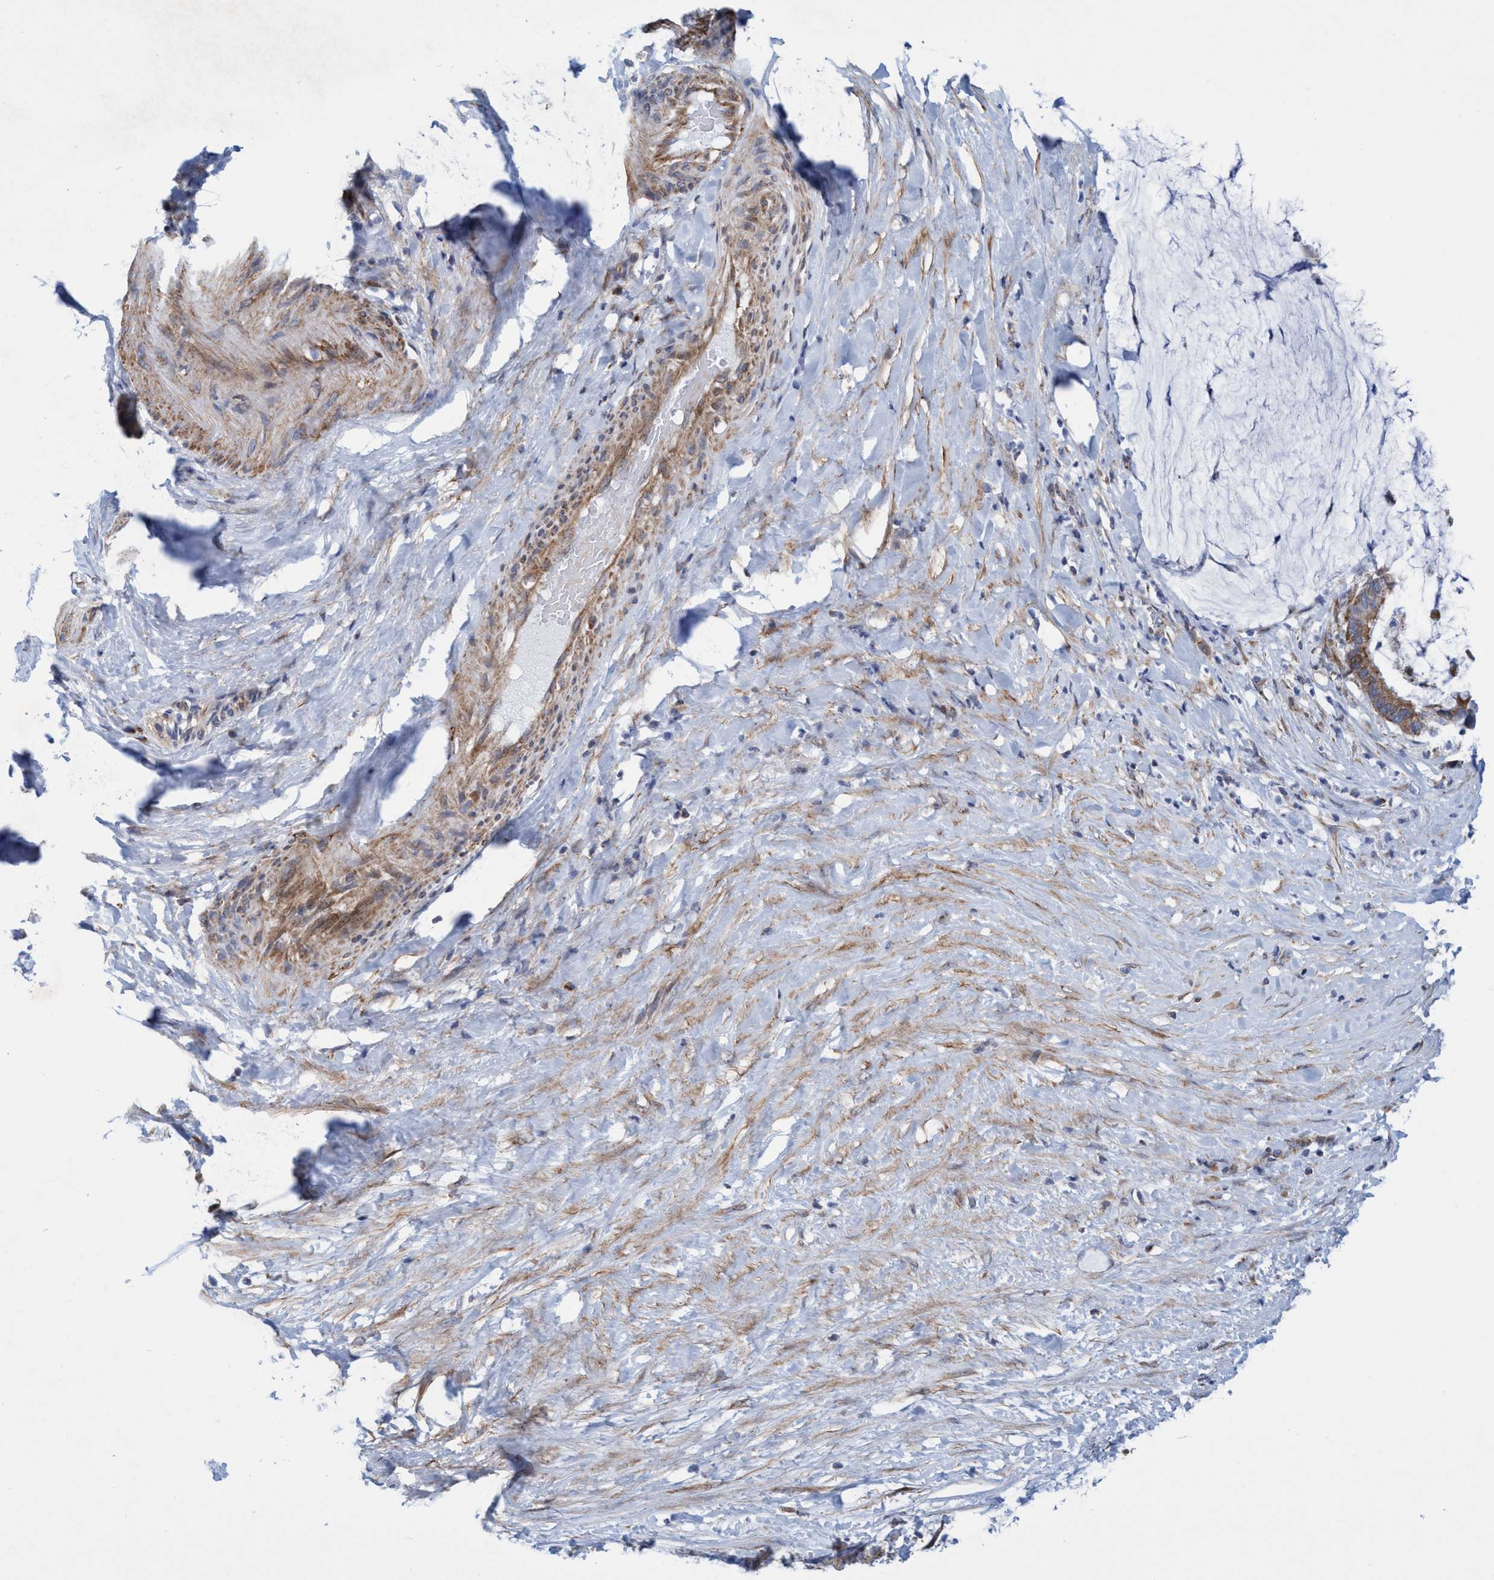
{"staining": {"intensity": "moderate", "quantity": ">75%", "location": "cytoplasmic/membranous"}, "tissue": "pancreatic cancer", "cell_type": "Tumor cells", "image_type": "cancer", "snomed": [{"axis": "morphology", "description": "Adenocarcinoma, NOS"}, {"axis": "topography", "description": "Pancreas"}], "caption": "This photomicrograph shows pancreatic cancer (adenocarcinoma) stained with immunohistochemistry (IHC) to label a protein in brown. The cytoplasmic/membranous of tumor cells show moderate positivity for the protein. Nuclei are counter-stained blue.", "gene": "POLR1F", "patient": {"sex": "male", "age": 41}}